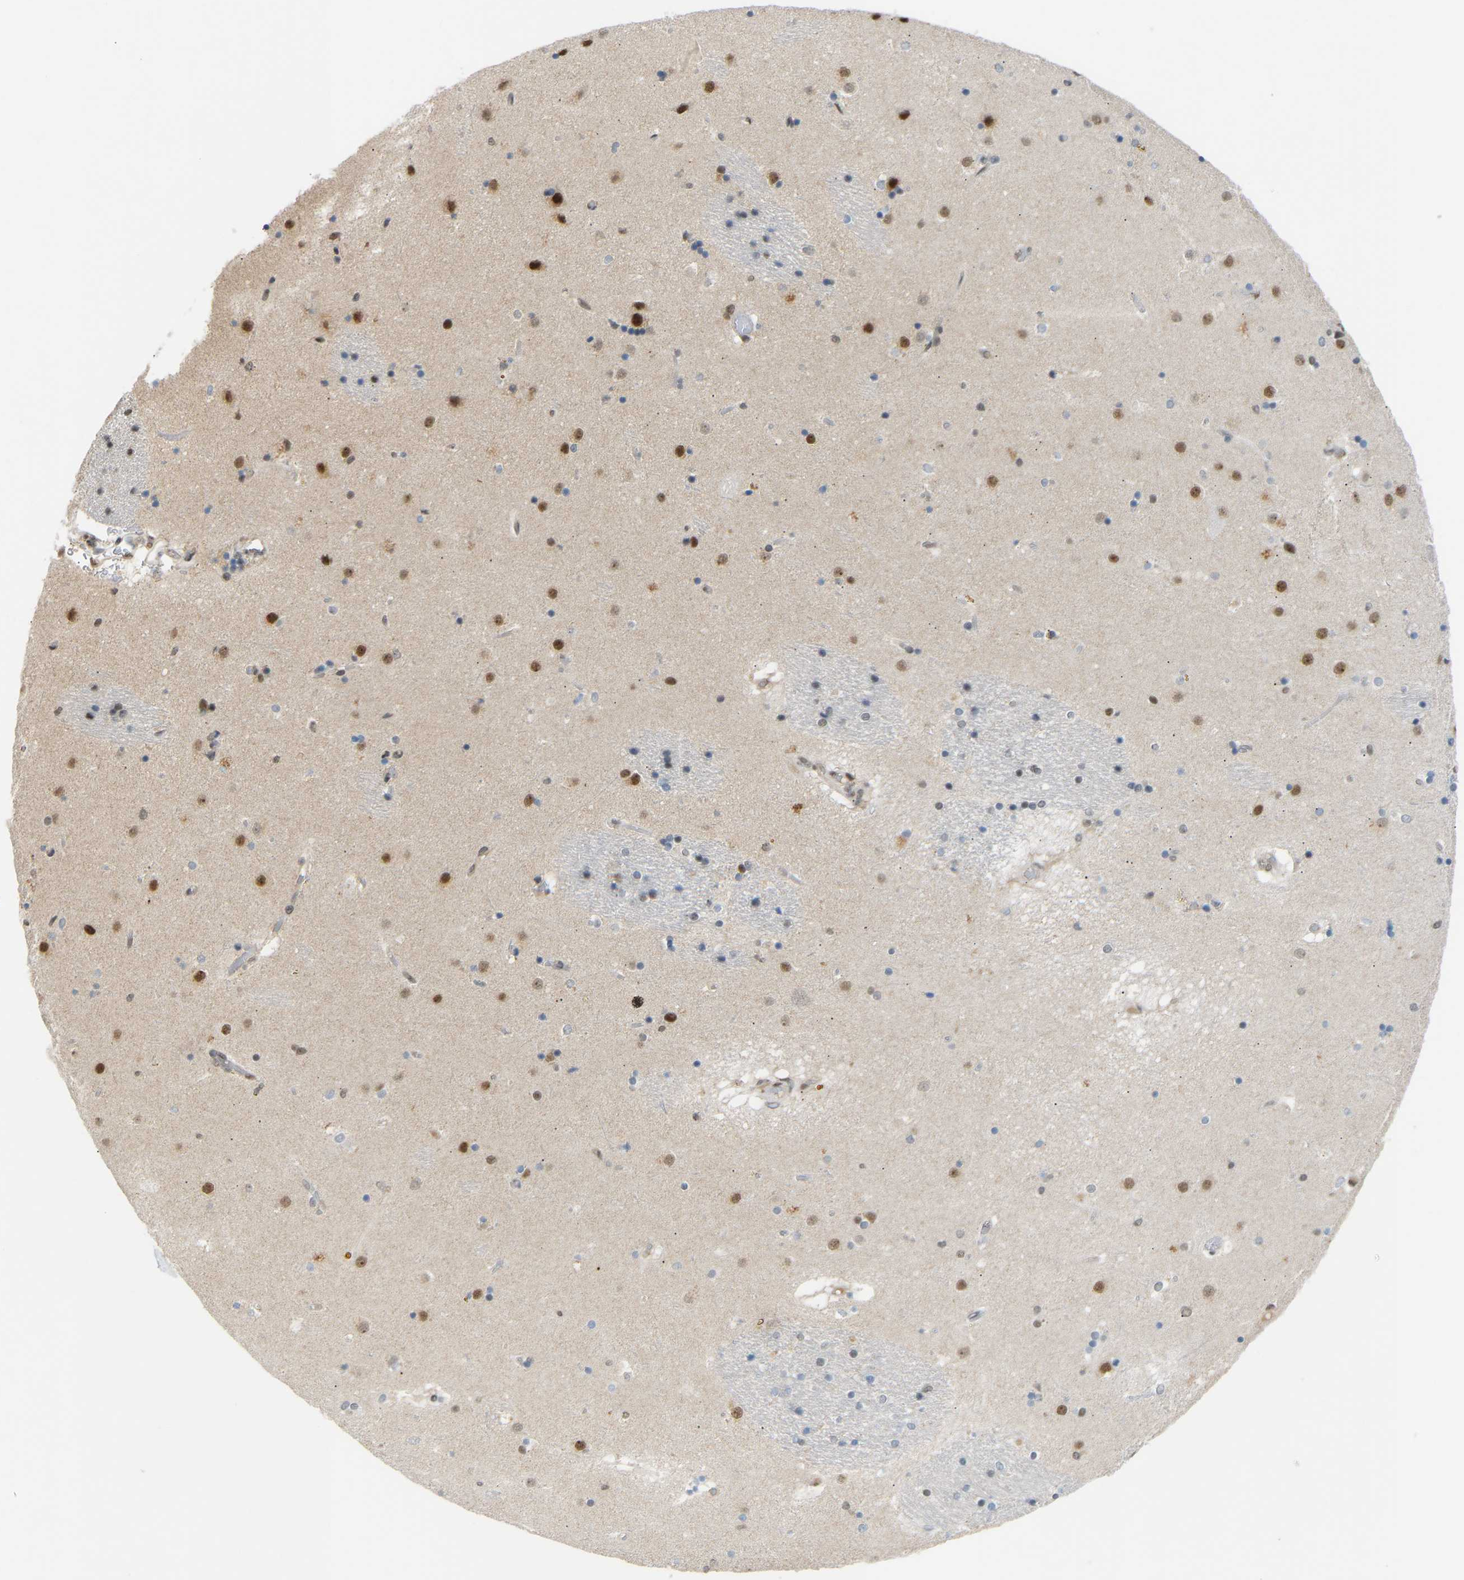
{"staining": {"intensity": "moderate", "quantity": "<25%", "location": "nuclear"}, "tissue": "caudate", "cell_type": "Glial cells", "image_type": "normal", "snomed": [{"axis": "morphology", "description": "Normal tissue, NOS"}, {"axis": "topography", "description": "Lateral ventricle wall"}], "caption": "The histopathology image demonstrates a brown stain indicating the presence of a protein in the nuclear of glial cells in caudate. The staining was performed using DAB to visualize the protein expression in brown, while the nuclei were stained in blue with hematoxylin (Magnification: 20x).", "gene": "RBM15", "patient": {"sex": "male", "age": 70}}